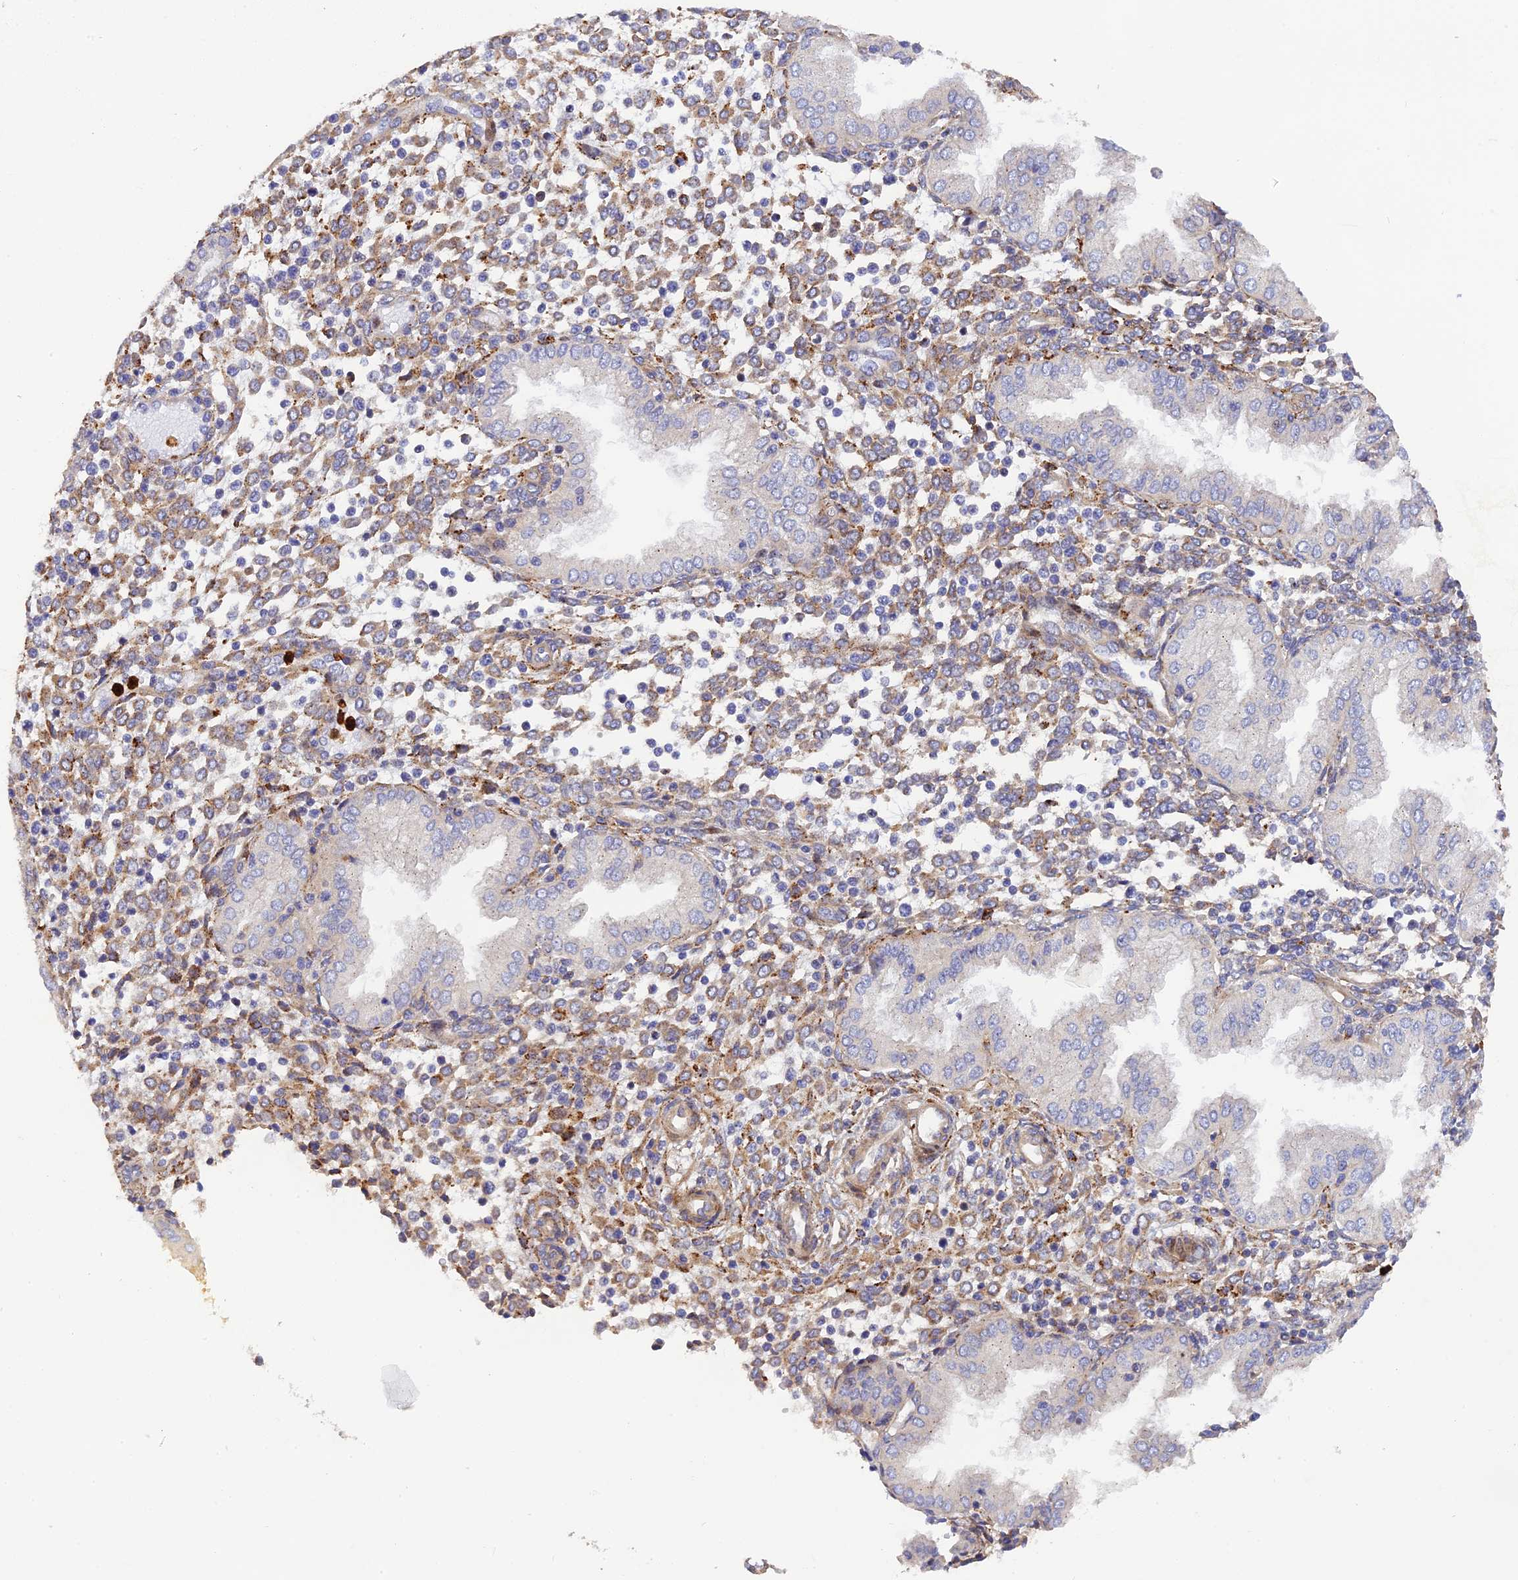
{"staining": {"intensity": "moderate", "quantity": "25%-75%", "location": "cytoplasmic/membranous"}, "tissue": "endometrium", "cell_type": "Cells in endometrial stroma", "image_type": "normal", "snomed": [{"axis": "morphology", "description": "Normal tissue, NOS"}, {"axis": "topography", "description": "Endometrium"}], "caption": "DAB immunohistochemical staining of benign human endometrium exhibits moderate cytoplasmic/membranous protein positivity in approximately 25%-75% of cells in endometrial stroma.", "gene": "CPSF4L", "patient": {"sex": "female", "age": 53}}